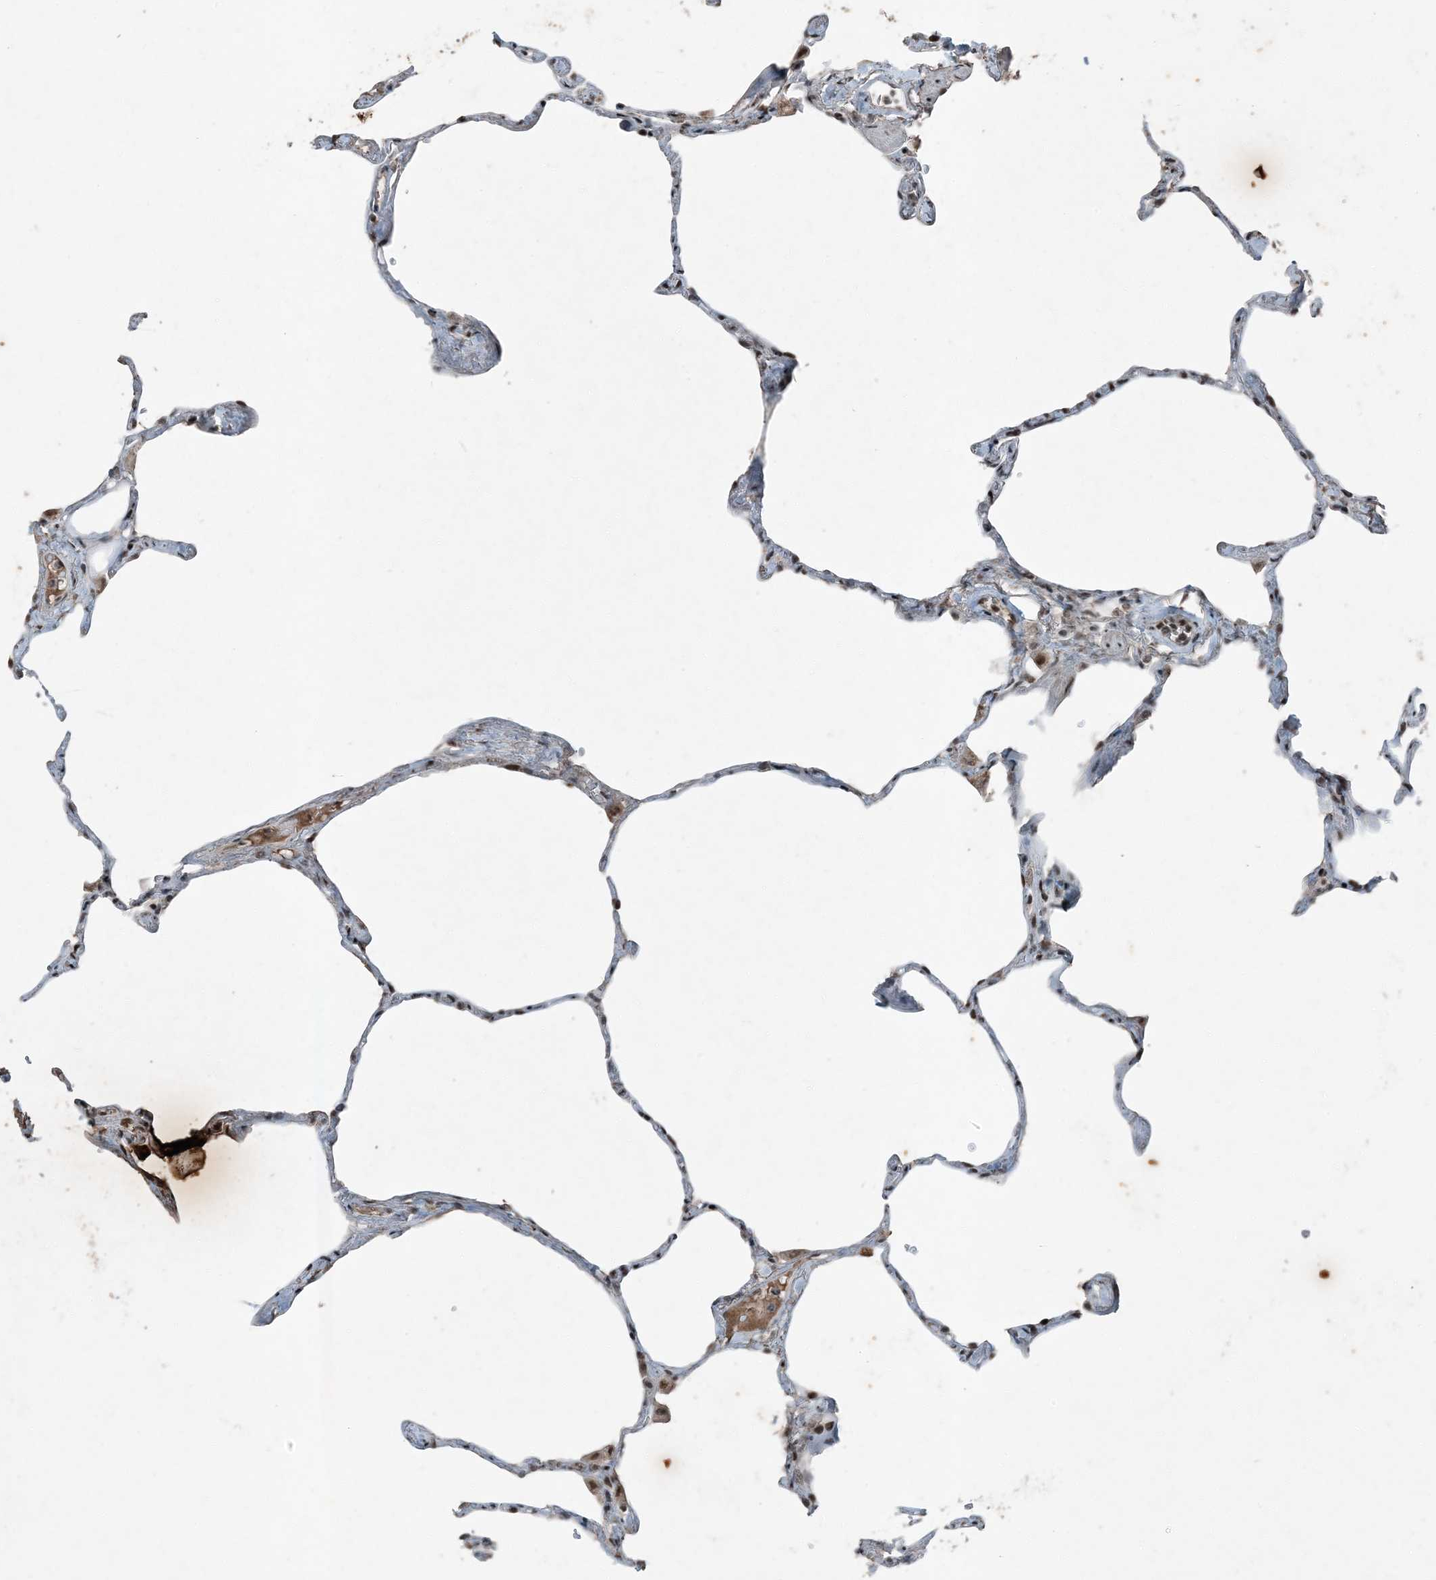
{"staining": {"intensity": "weak", "quantity": "25%-75%", "location": "nuclear"}, "tissue": "lung", "cell_type": "Alveolar cells", "image_type": "normal", "snomed": [{"axis": "morphology", "description": "Normal tissue, NOS"}, {"axis": "topography", "description": "Lung"}], "caption": "Immunohistochemistry (IHC) of benign human lung demonstrates low levels of weak nuclear positivity in approximately 25%-75% of alveolar cells.", "gene": "TADA2B", "patient": {"sex": "male", "age": 65}}